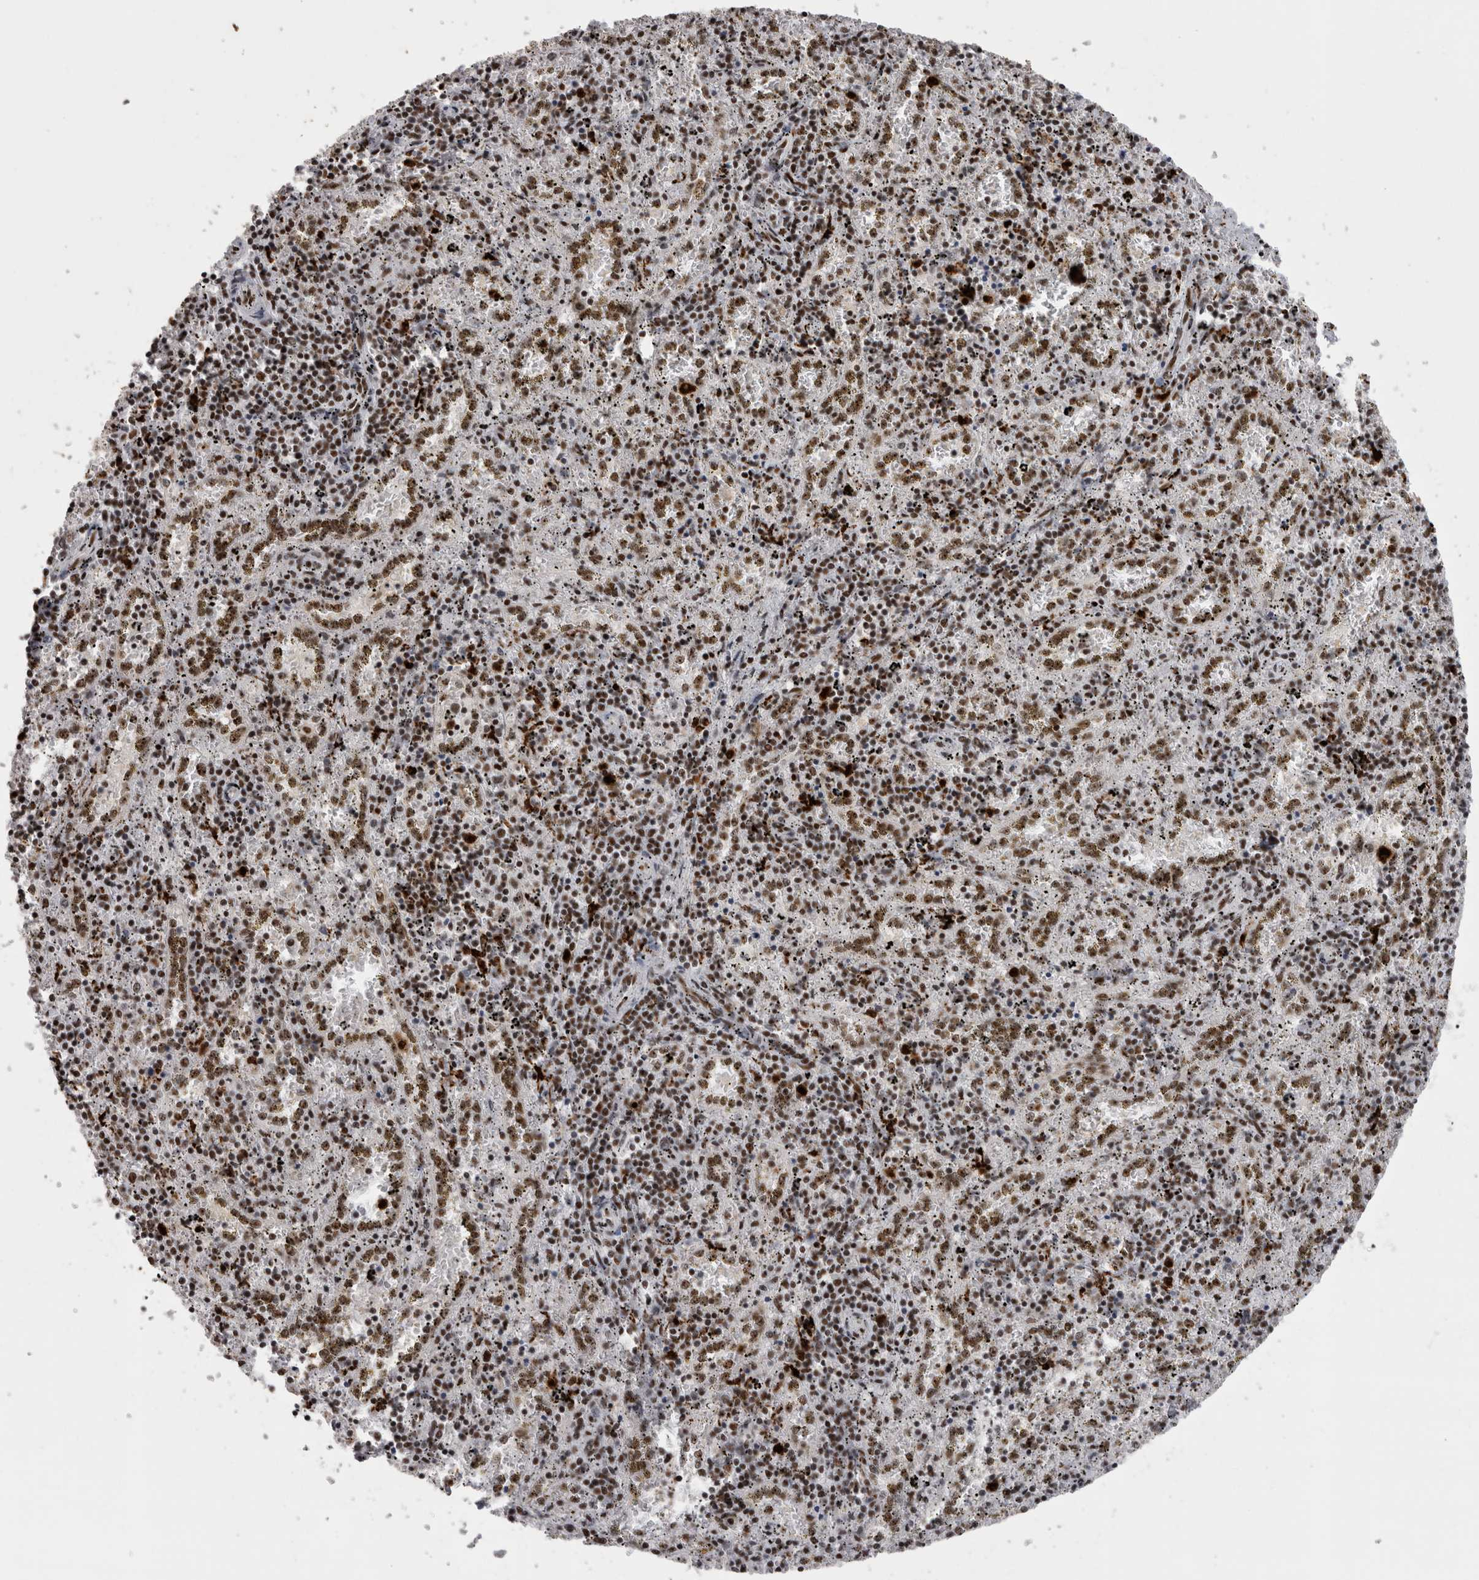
{"staining": {"intensity": "moderate", "quantity": ">75%", "location": "nuclear"}, "tissue": "spleen", "cell_type": "Cells in red pulp", "image_type": "normal", "snomed": [{"axis": "morphology", "description": "Normal tissue, NOS"}, {"axis": "topography", "description": "Spleen"}], "caption": "IHC histopathology image of benign spleen stained for a protein (brown), which exhibits medium levels of moderate nuclear staining in approximately >75% of cells in red pulp.", "gene": "SNRNP40", "patient": {"sex": "male", "age": 11}}